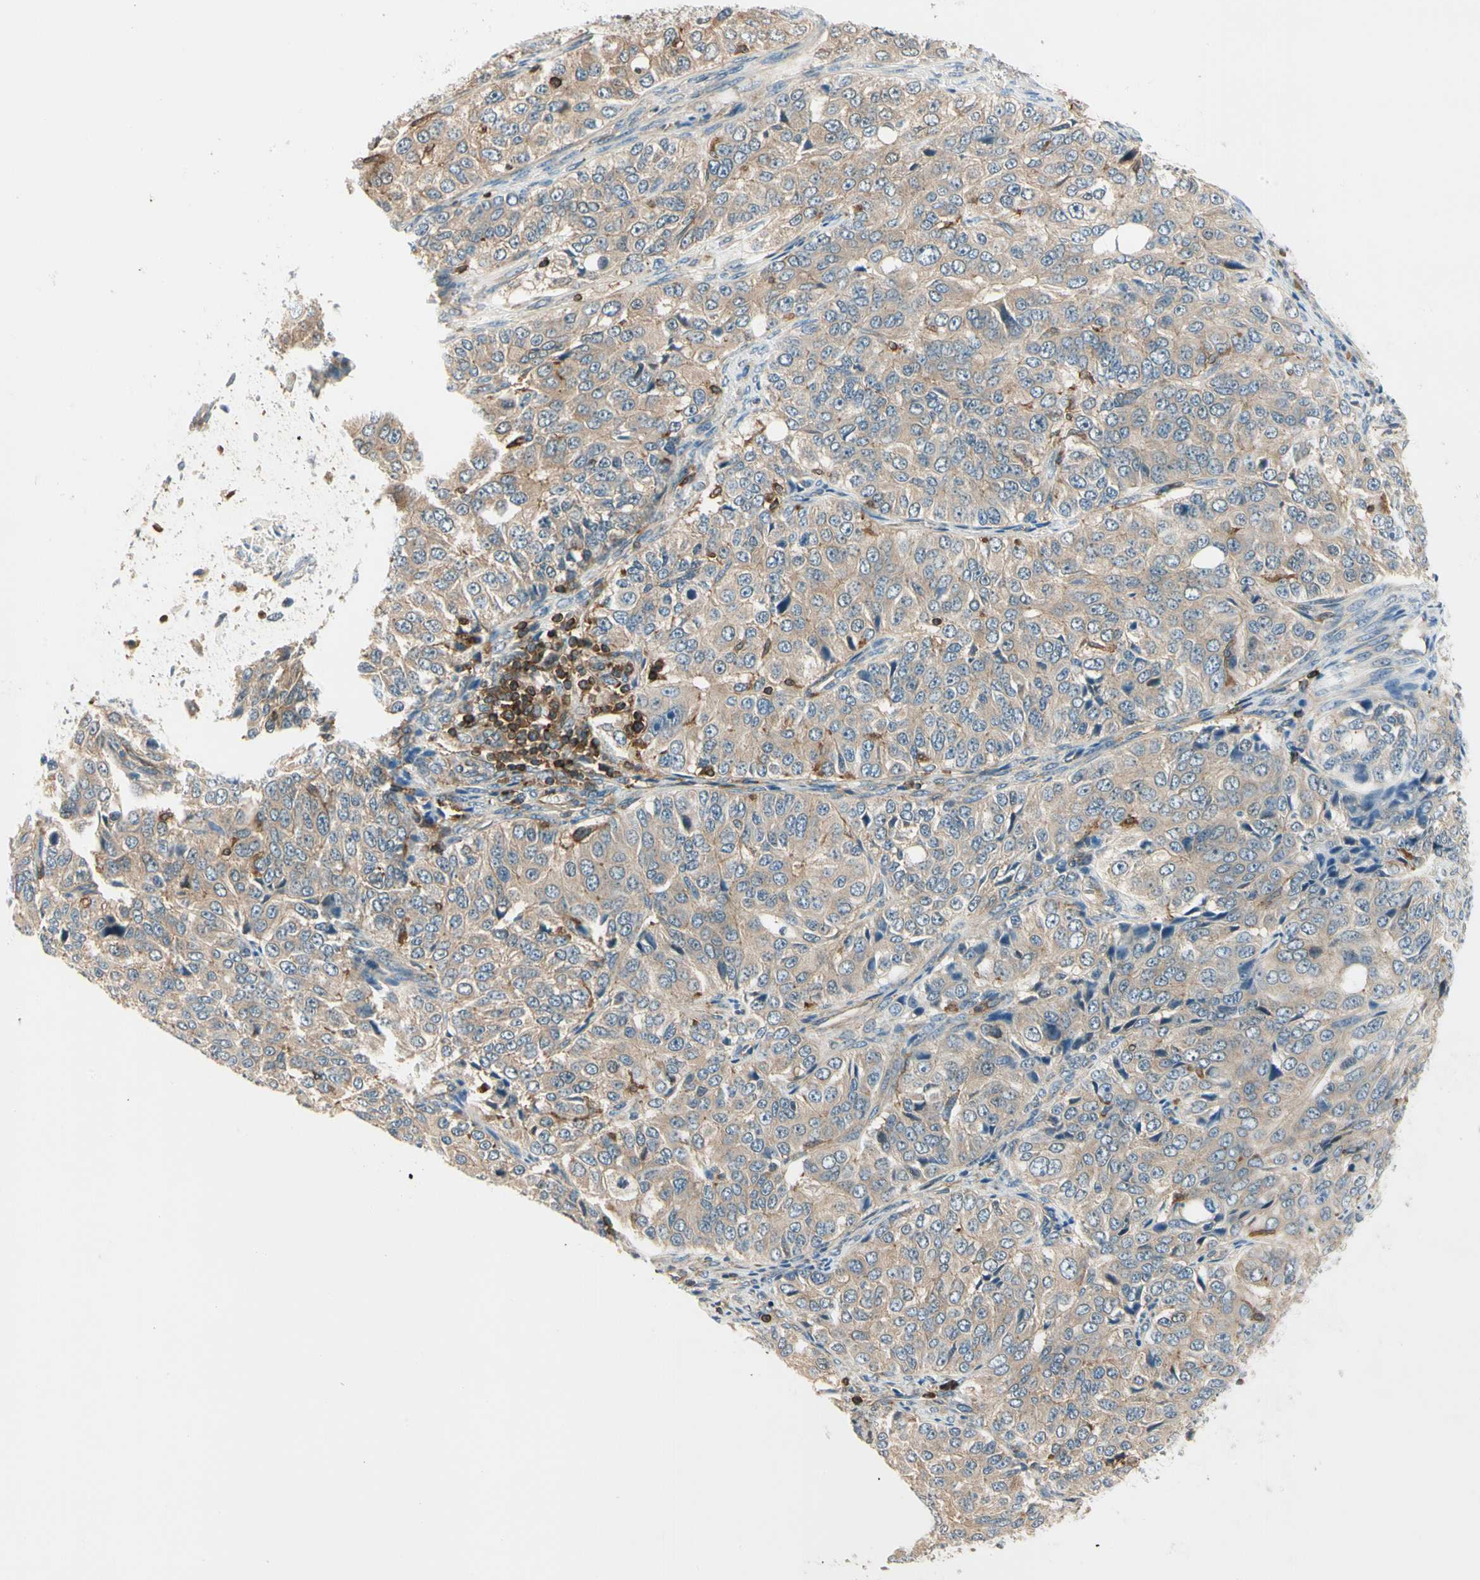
{"staining": {"intensity": "weak", "quantity": ">75%", "location": "cytoplasmic/membranous"}, "tissue": "ovarian cancer", "cell_type": "Tumor cells", "image_type": "cancer", "snomed": [{"axis": "morphology", "description": "Carcinoma, endometroid"}, {"axis": "topography", "description": "Ovary"}], "caption": "A brown stain labels weak cytoplasmic/membranous positivity of a protein in human endometroid carcinoma (ovarian) tumor cells.", "gene": "CAPZA2", "patient": {"sex": "female", "age": 51}}